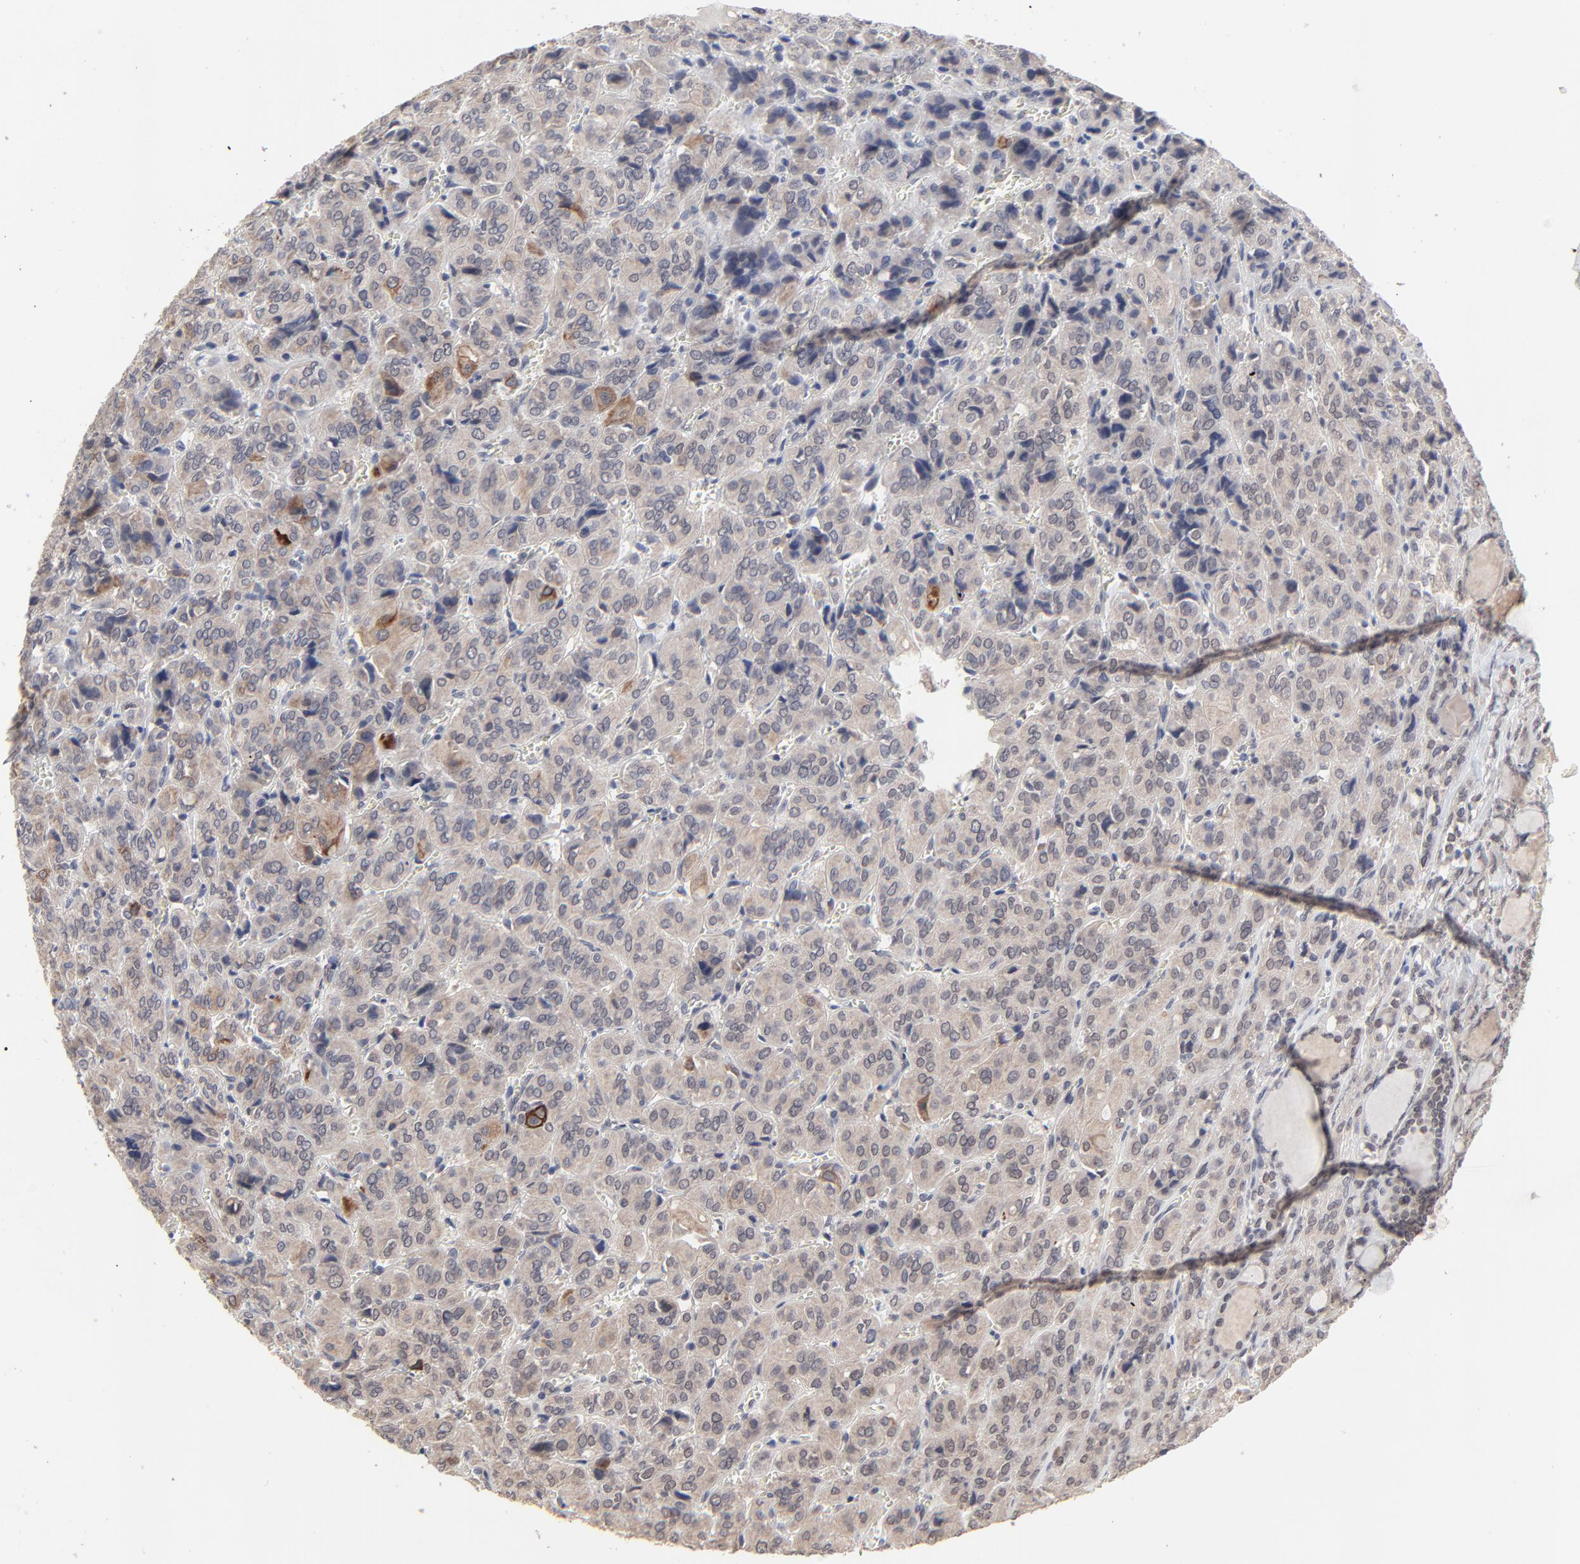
{"staining": {"intensity": "weak", "quantity": ">75%", "location": "cytoplasmic/membranous"}, "tissue": "thyroid cancer", "cell_type": "Tumor cells", "image_type": "cancer", "snomed": [{"axis": "morphology", "description": "Follicular adenoma carcinoma, NOS"}, {"axis": "topography", "description": "Thyroid gland"}], "caption": "An image of thyroid follicular adenoma carcinoma stained for a protein exhibits weak cytoplasmic/membranous brown staining in tumor cells.", "gene": "FAM199X", "patient": {"sex": "female", "age": 71}}